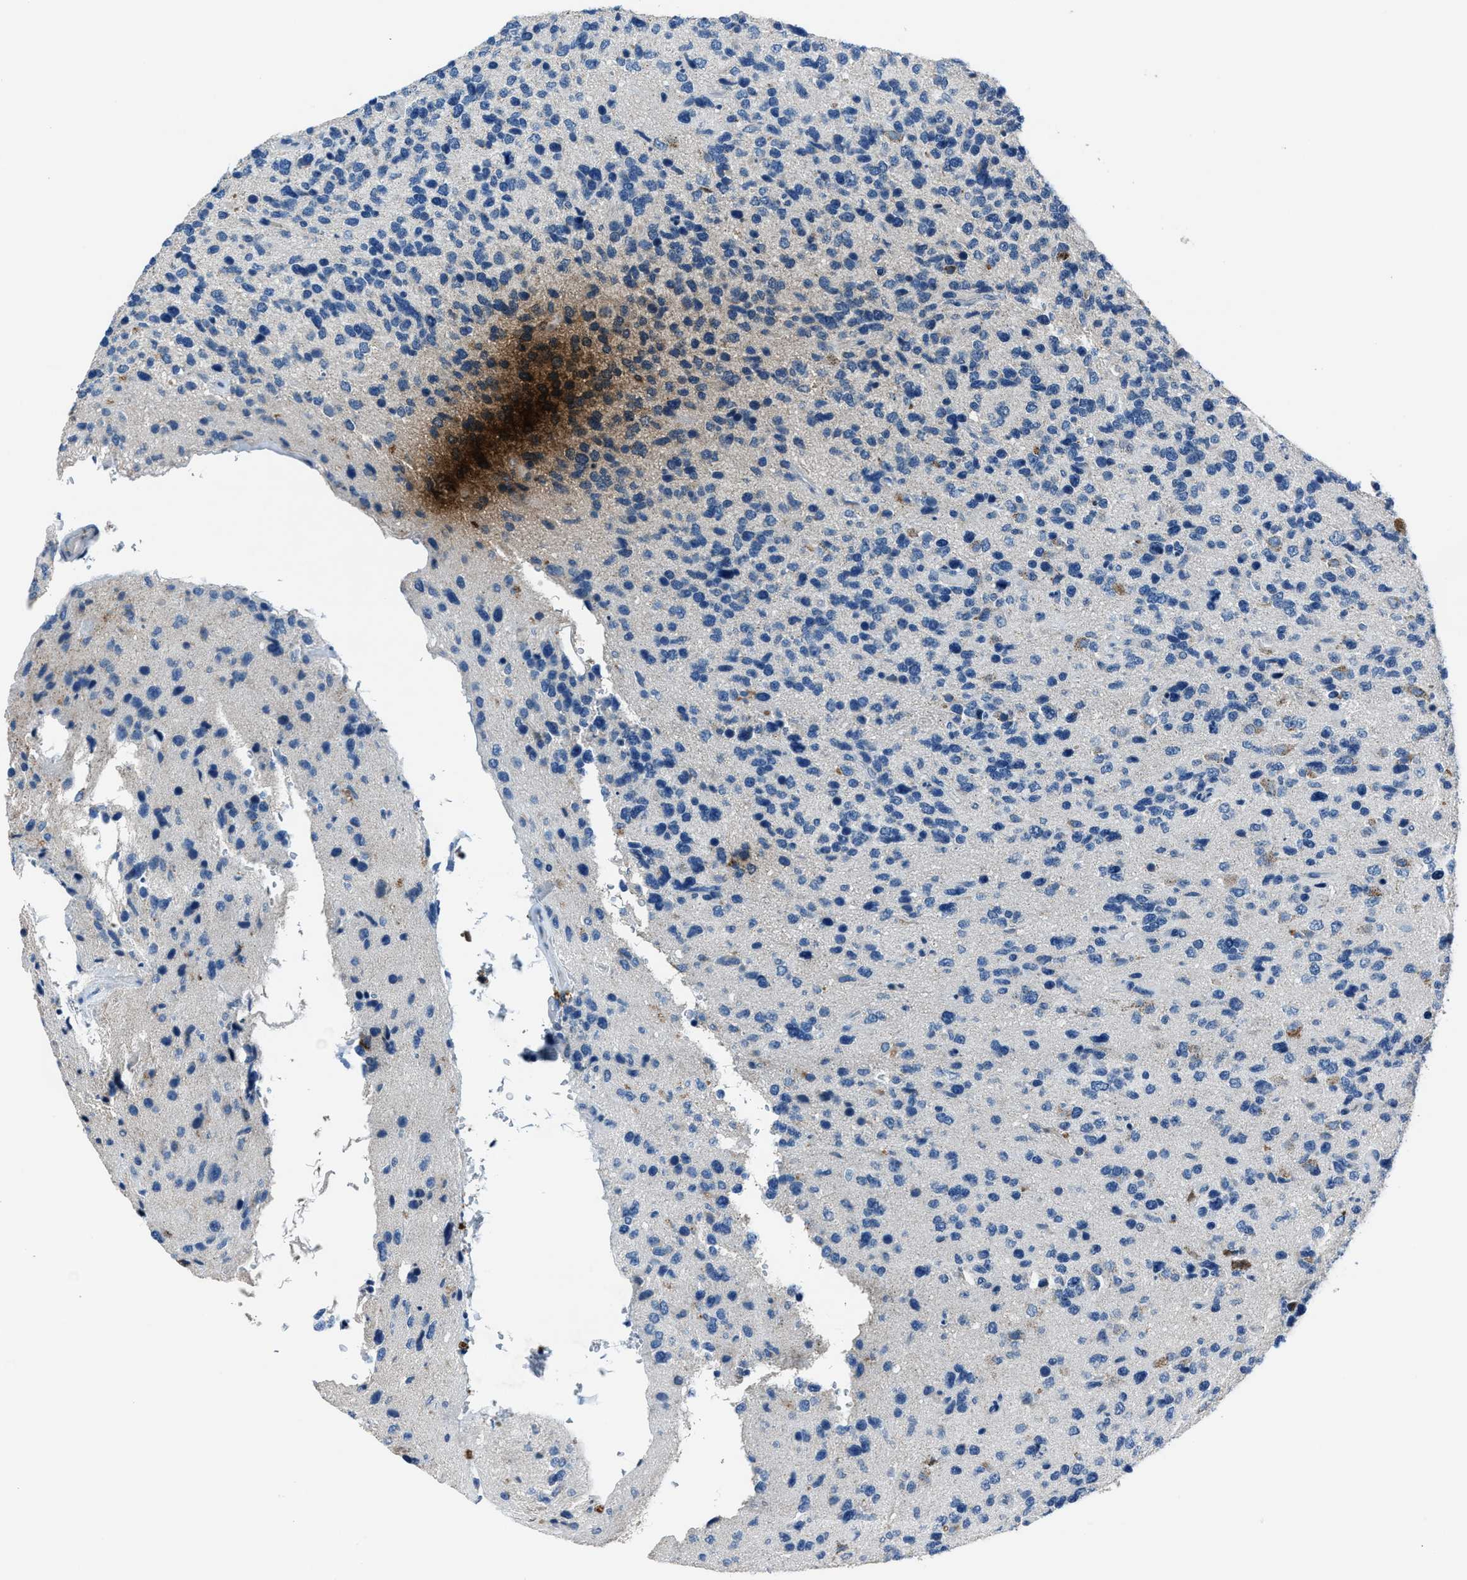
{"staining": {"intensity": "negative", "quantity": "none", "location": "none"}, "tissue": "glioma", "cell_type": "Tumor cells", "image_type": "cancer", "snomed": [{"axis": "morphology", "description": "Glioma, malignant, High grade"}, {"axis": "topography", "description": "Brain"}], "caption": "Protein analysis of glioma shows no significant staining in tumor cells.", "gene": "ADAM2", "patient": {"sex": "female", "age": 58}}